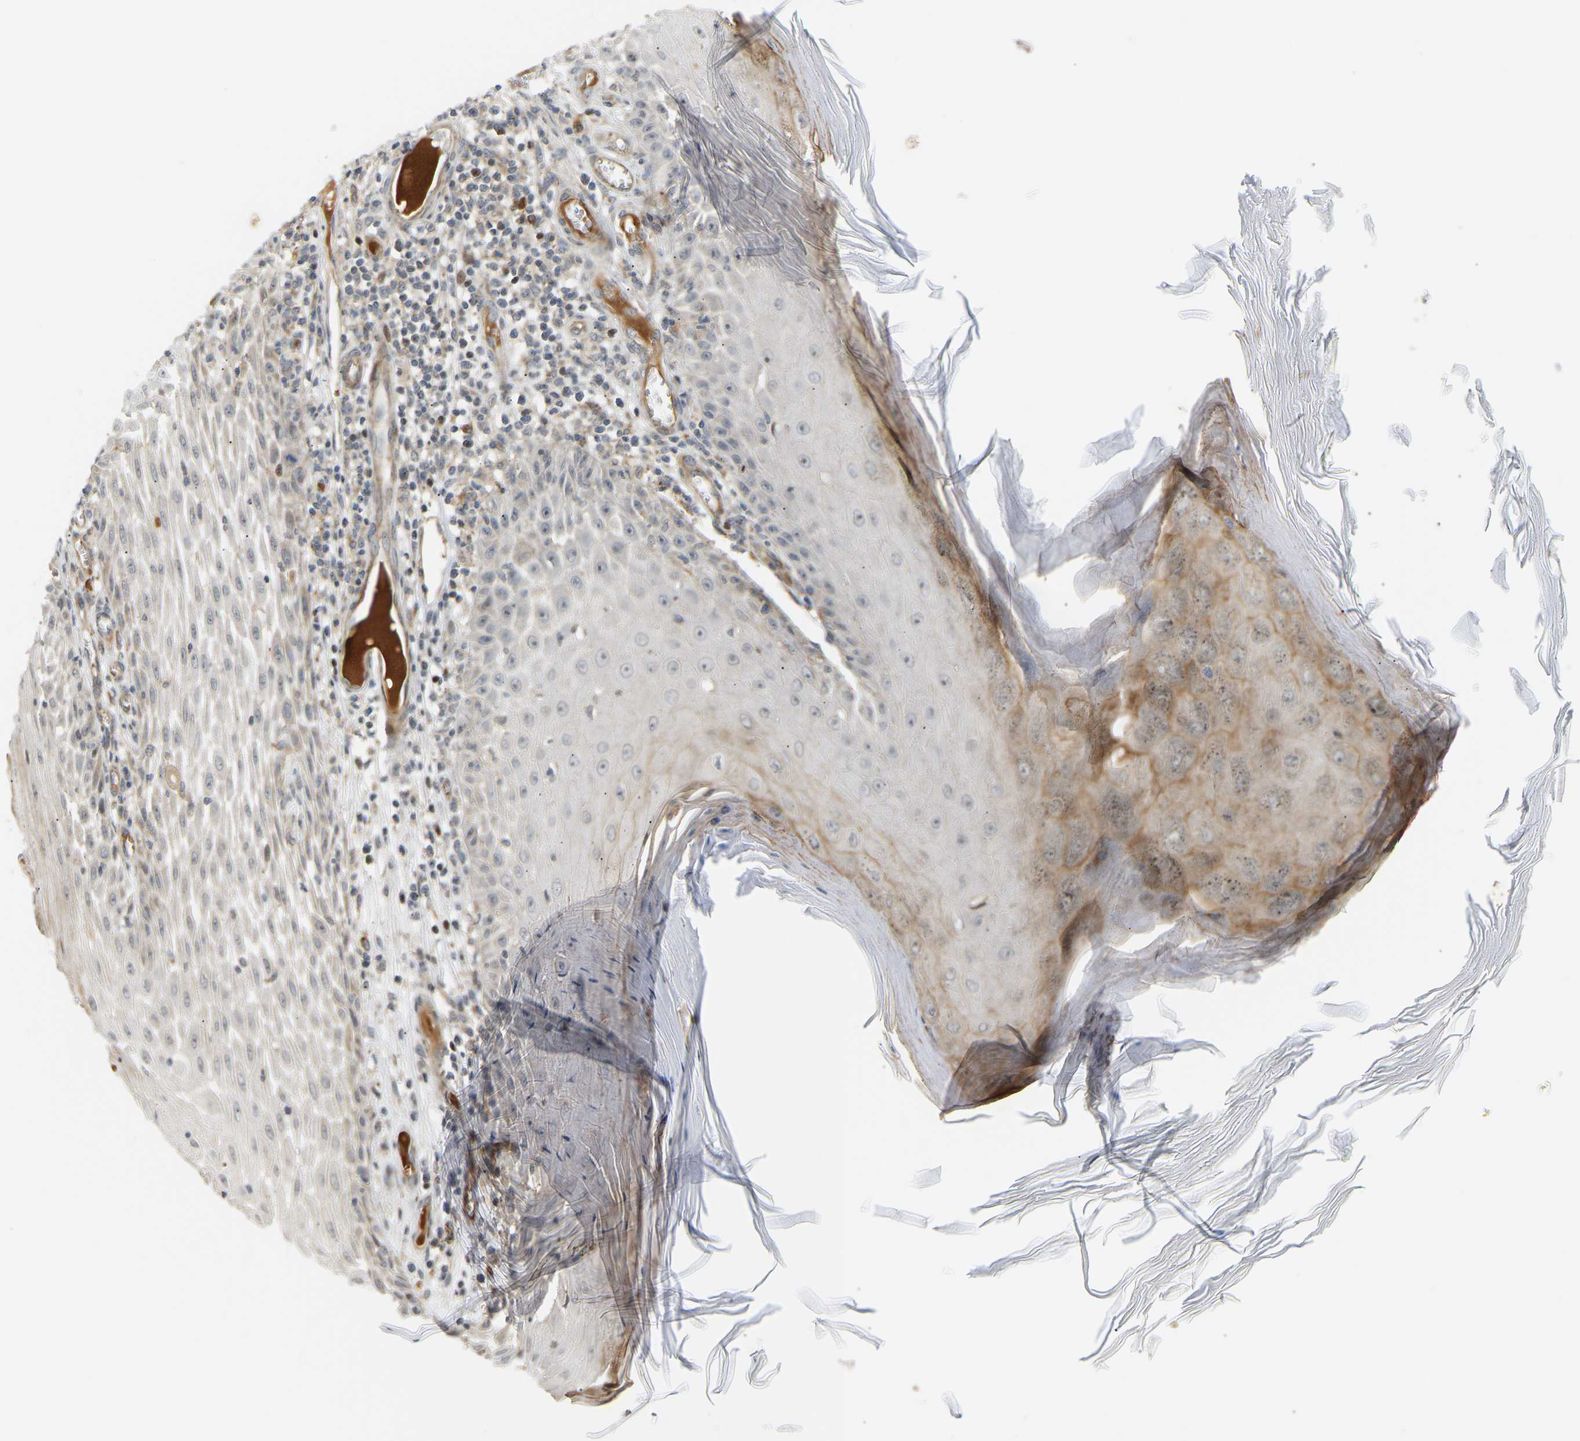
{"staining": {"intensity": "negative", "quantity": "none", "location": "none"}, "tissue": "skin cancer", "cell_type": "Tumor cells", "image_type": "cancer", "snomed": [{"axis": "morphology", "description": "Squamous cell carcinoma, NOS"}, {"axis": "topography", "description": "Skin"}], "caption": "The image shows no staining of tumor cells in squamous cell carcinoma (skin).", "gene": "POGLUT2", "patient": {"sex": "female", "age": 73}}